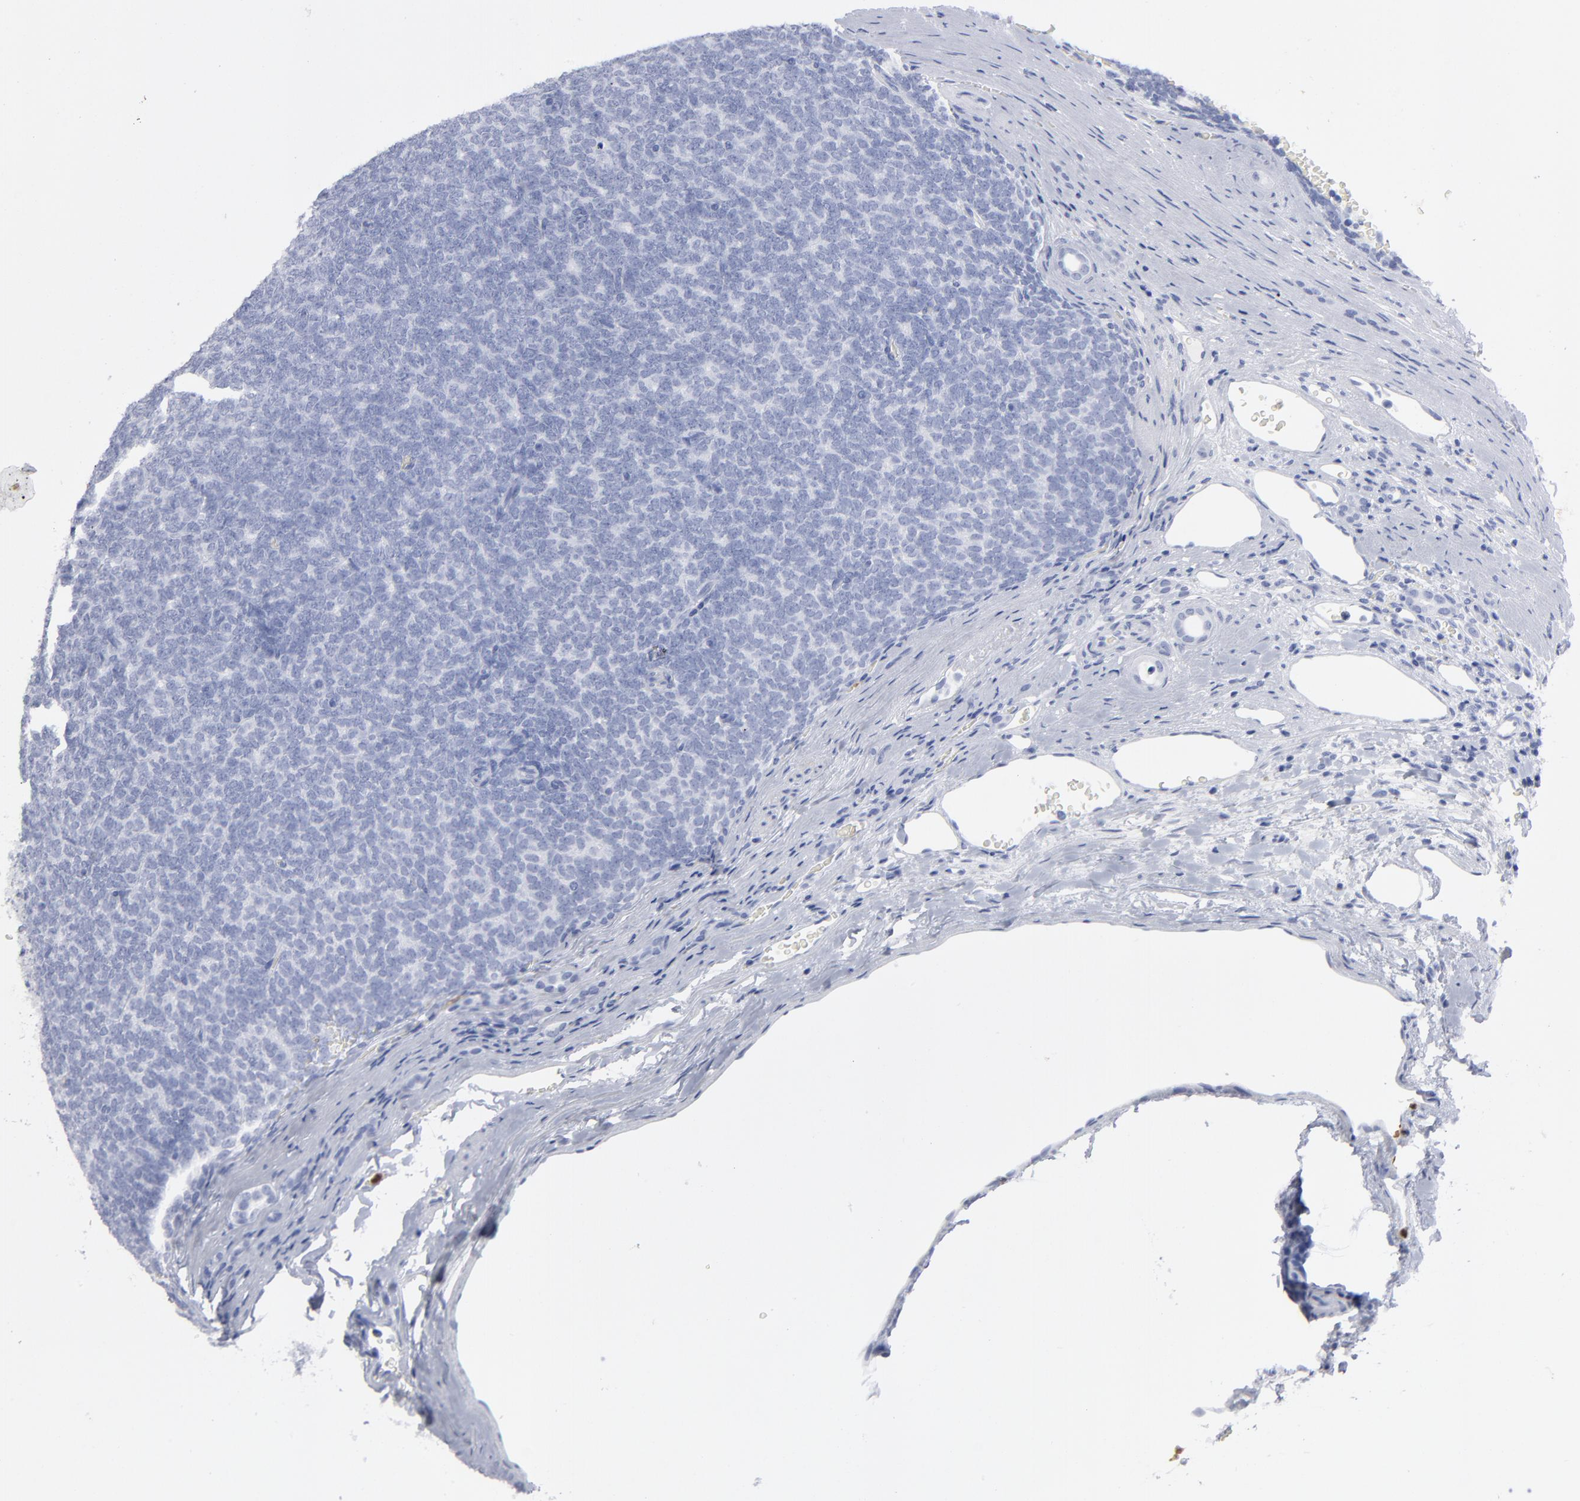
{"staining": {"intensity": "negative", "quantity": "none", "location": "none"}, "tissue": "renal cancer", "cell_type": "Tumor cells", "image_type": "cancer", "snomed": [{"axis": "morphology", "description": "Neoplasm, malignant, NOS"}, {"axis": "topography", "description": "Kidney"}], "caption": "An immunohistochemistry (IHC) histopathology image of renal cancer is shown. There is no staining in tumor cells of renal cancer. The staining was performed using DAB (3,3'-diaminobenzidine) to visualize the protein expression in brown, while the nuclei were stained in blue with hematoxylin (Magnification: 20x).", "gene": "ARG1", "patient": {"sex": "male", "age": 28}}